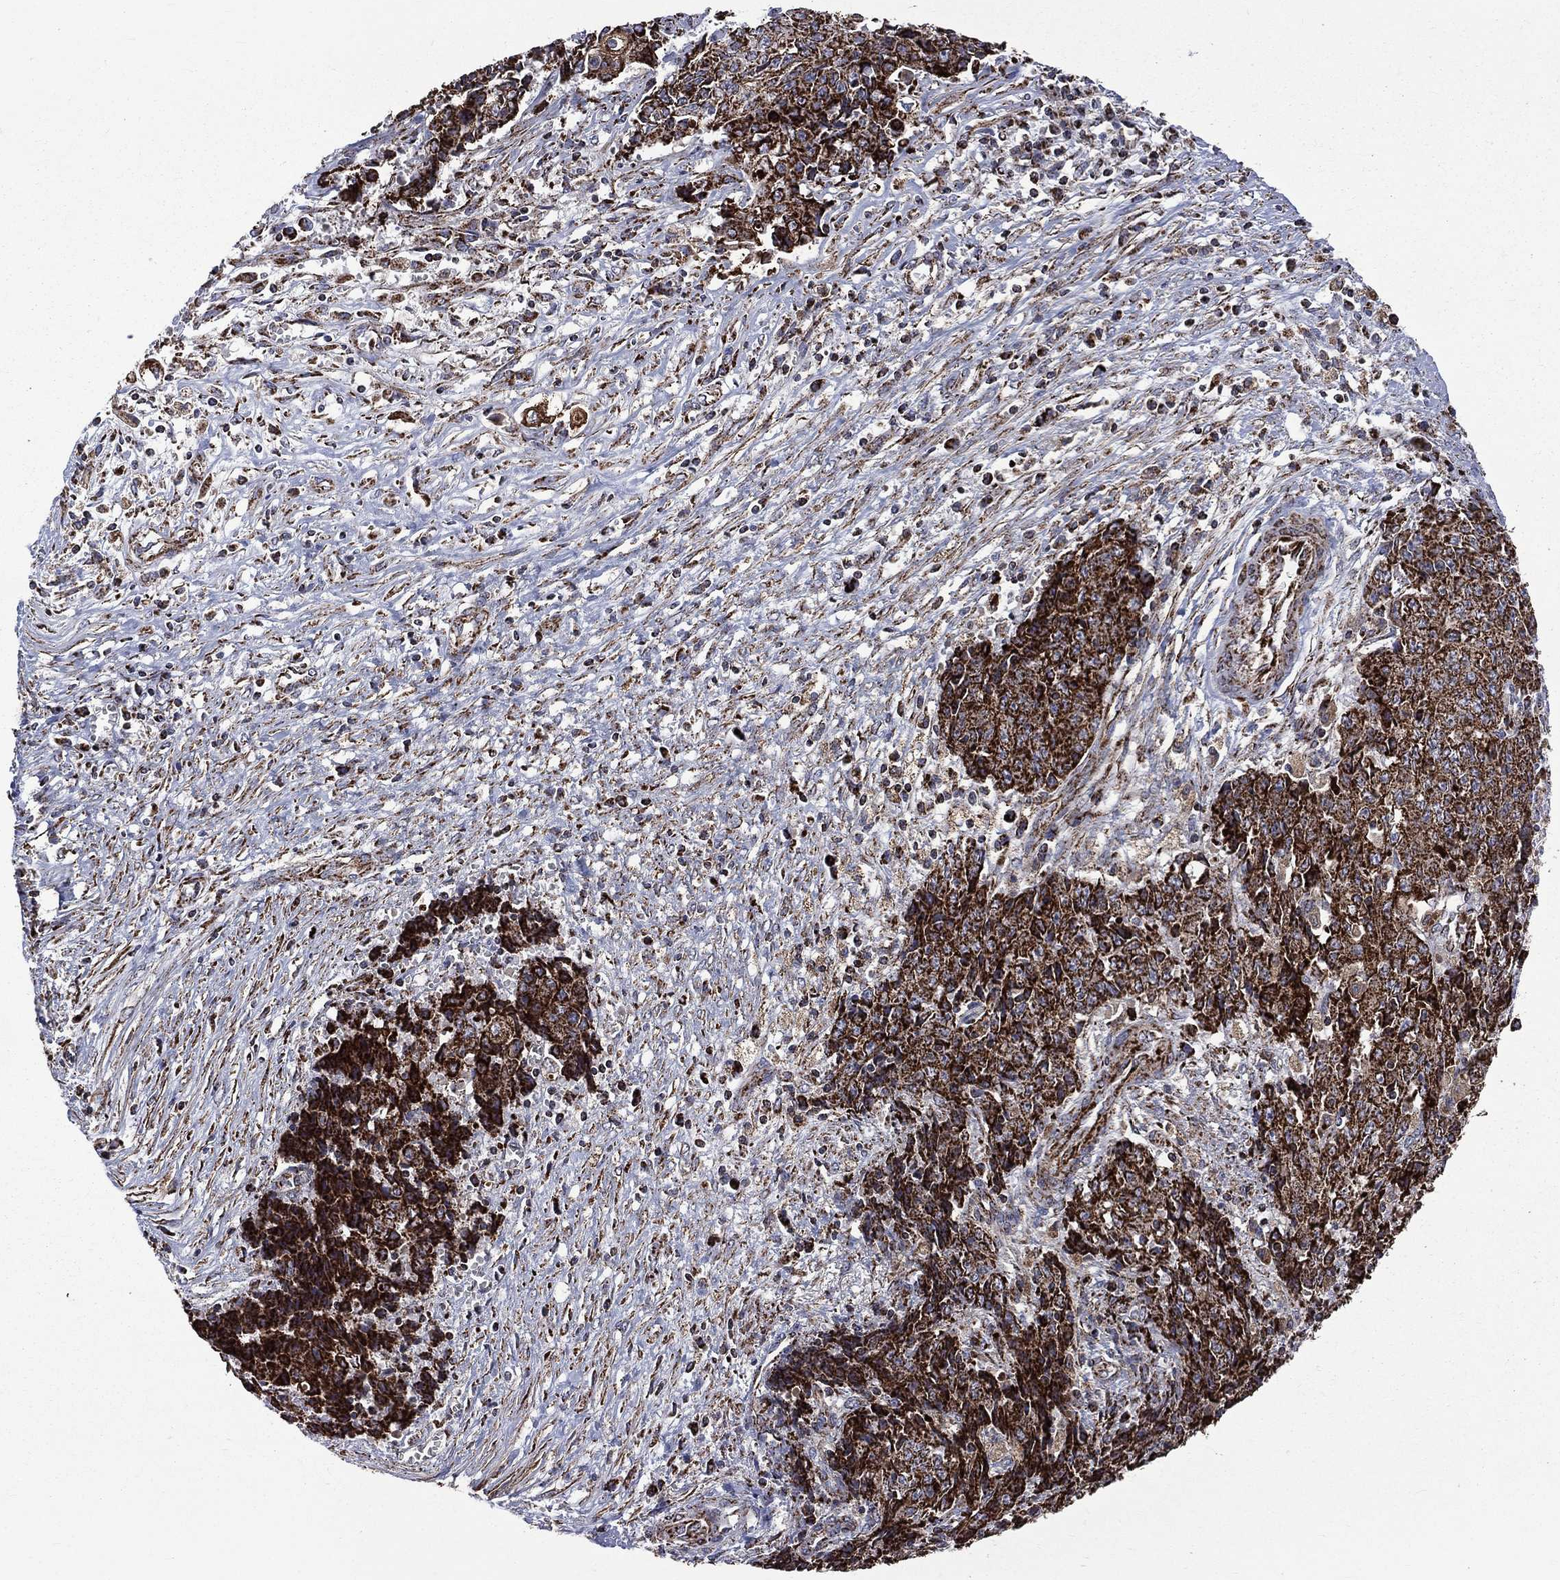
{"staining": {"intensity": "strong", "quantity": ">75%", "location": "cytoplasmic/membranous"}, "tissue": "ovarian cancer", "cell_type": "Tumor cells", "image_type": "cancer", "snomed": [{"axis": "morphology", "description": "Carcinoma, endometroid"}, {"axis": "topography", "description": "Ovary"}], "caption": "This is a micrograph of immunohistochemistry staining of ovarian cancer, which shows strong staining in the cytoplasmic/membranous of tumor cells.", "gene": "GOT2", "patient": {"sex": "female", "age": 42}}